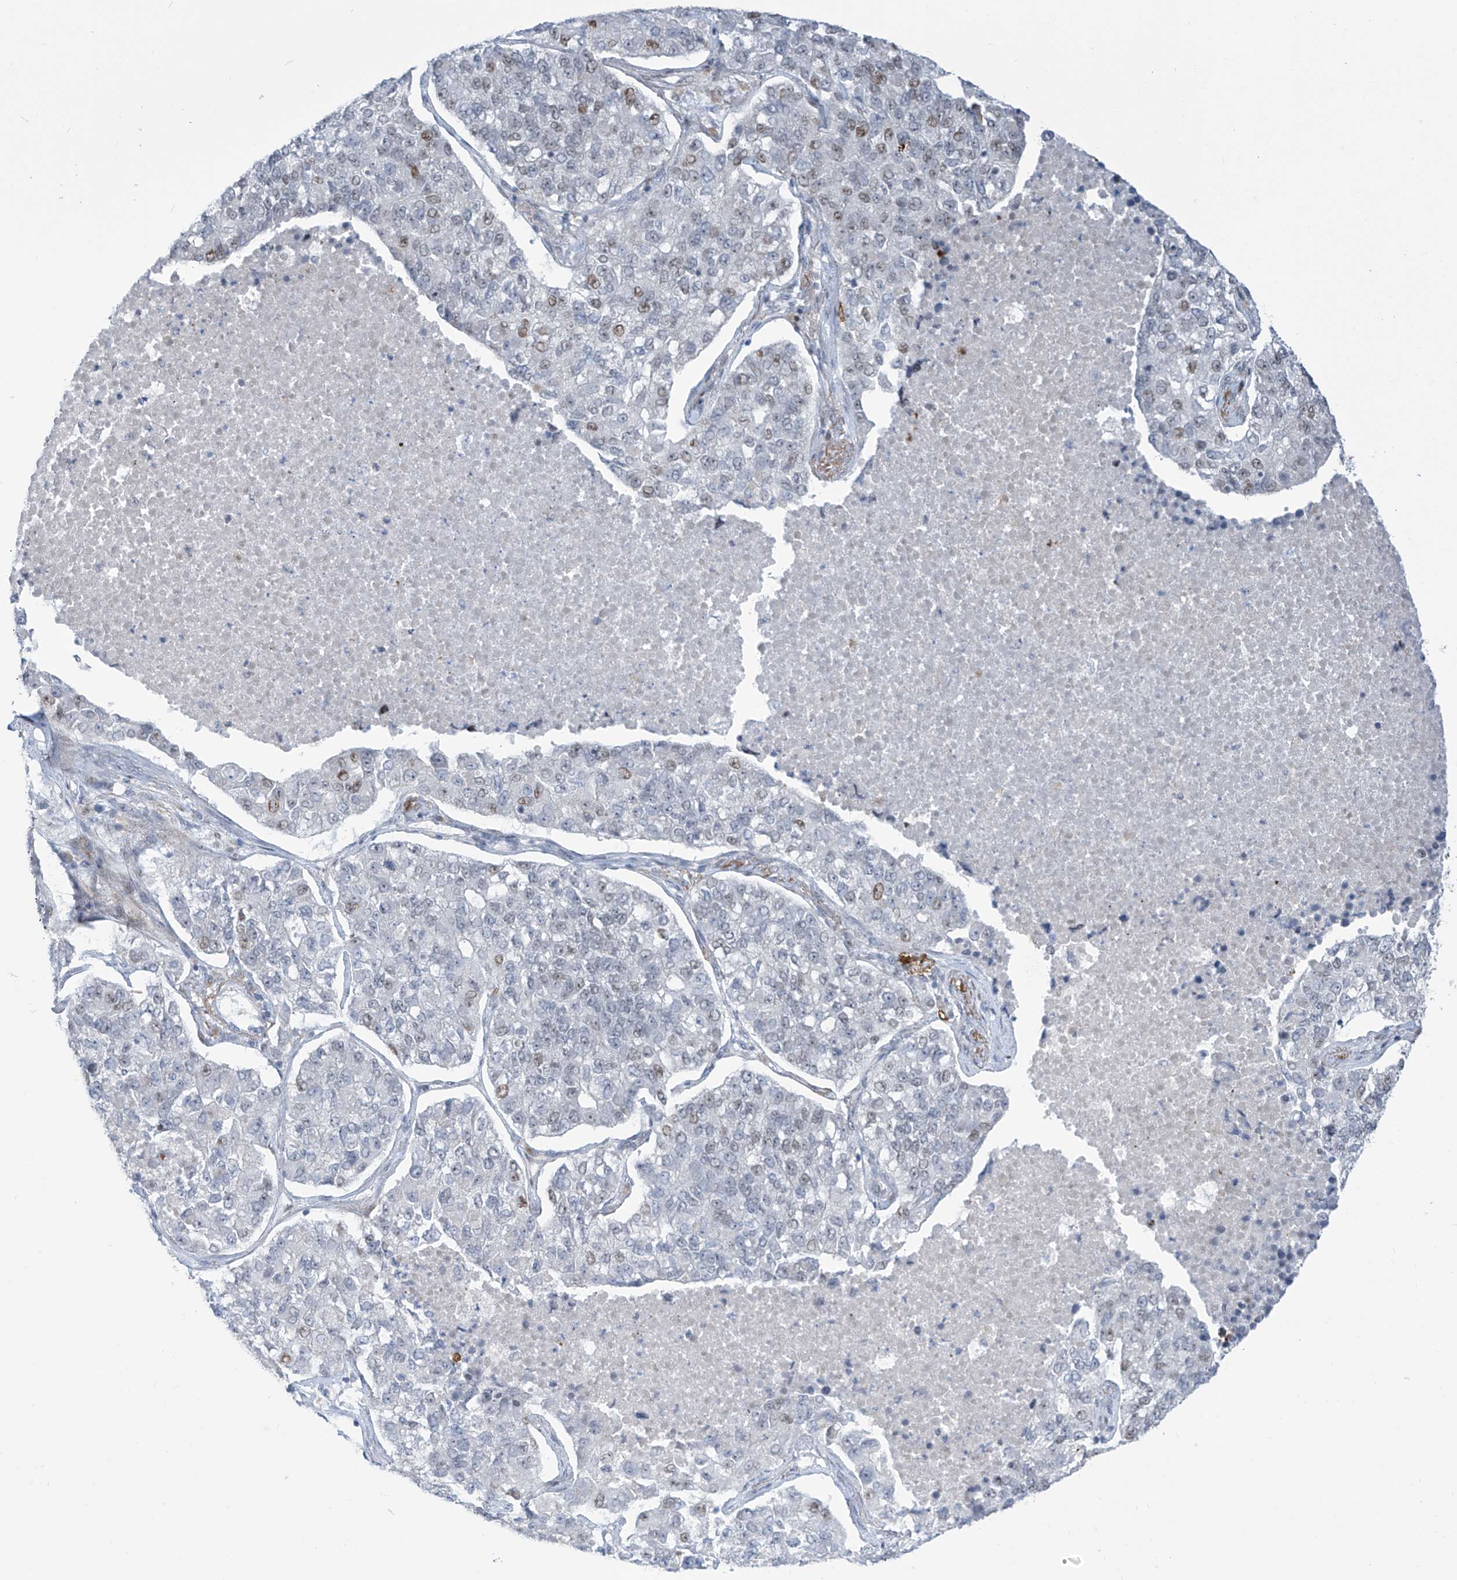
{"staining": {"intensity": "negative", "quantity": "none", "location": "none"}, "tissue": "lung cancer", "cell_type": "Tumor cells", "image_type": "cancer", "snomed": [{"axis": "morphology", "description": "Adenocarcinoma, NOS"}, {"axis": "topography", "description": "Lung"}], "caption": "A histopathology image of human lung cancer is negative for staining in tumor cells.", "gene": "LIN9", "patient": {"sex": "male", "age": 49}}